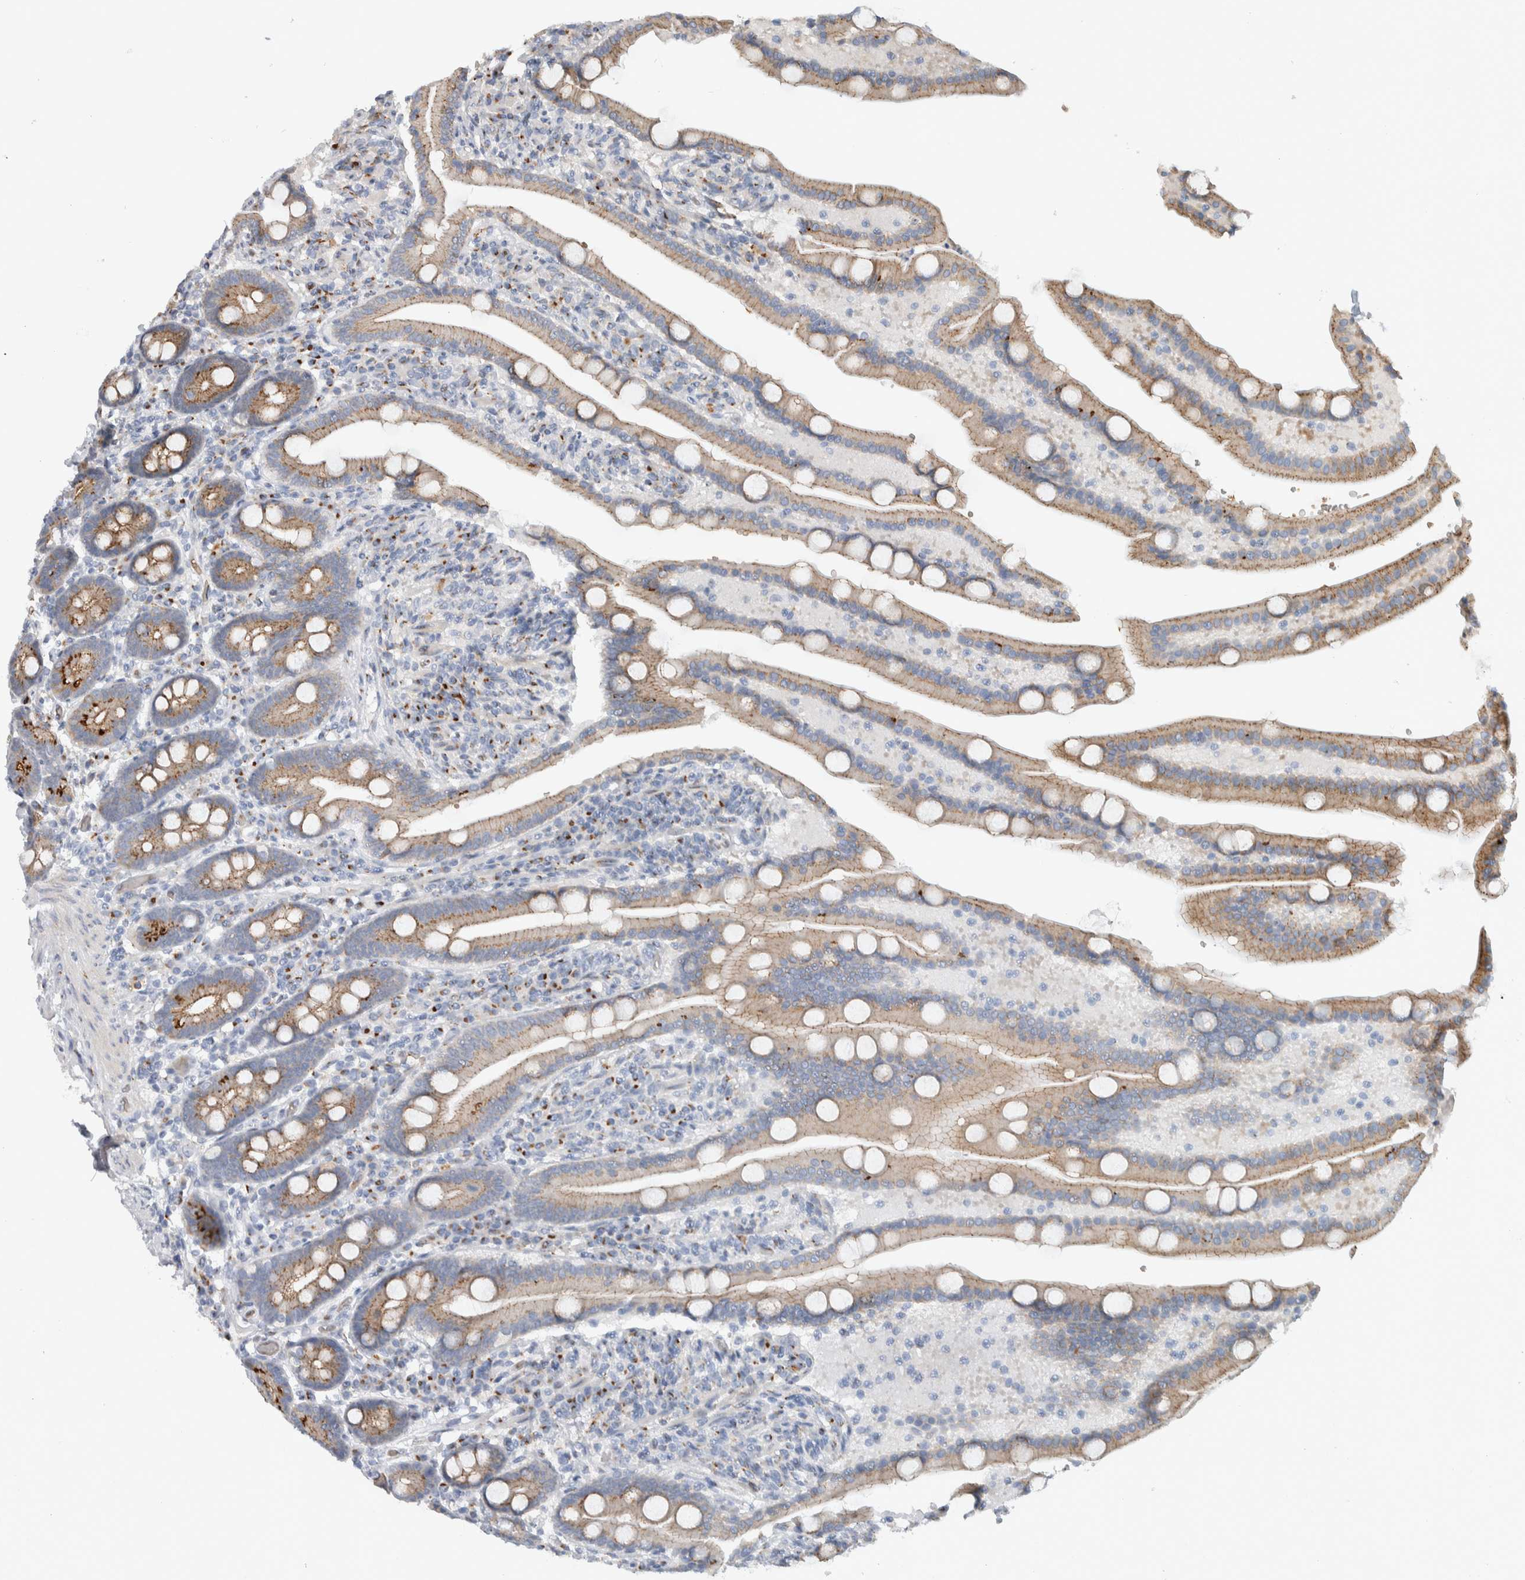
{"staining": {"intensity": "moderate", "quantity": ">75%", "location": "cytoplasmic/membranous"}, "tissue": "duodenum", "cell_type": "Glandular cells", "image_type": "normal", "snomed": [{"axis": "morphology", "description": "Normal tissue, NOS"}, {"axis": "topography", "description": "Duodenum"}], "caption": "Immunohistochemical staining of benign duodenum reveals >75% levels of moderate cytoplasmic/membranous protein expression in approximately >75% of glandular cells.", "gene": "SLC38A10", "patient": {"sex": "male", "age": 54}}